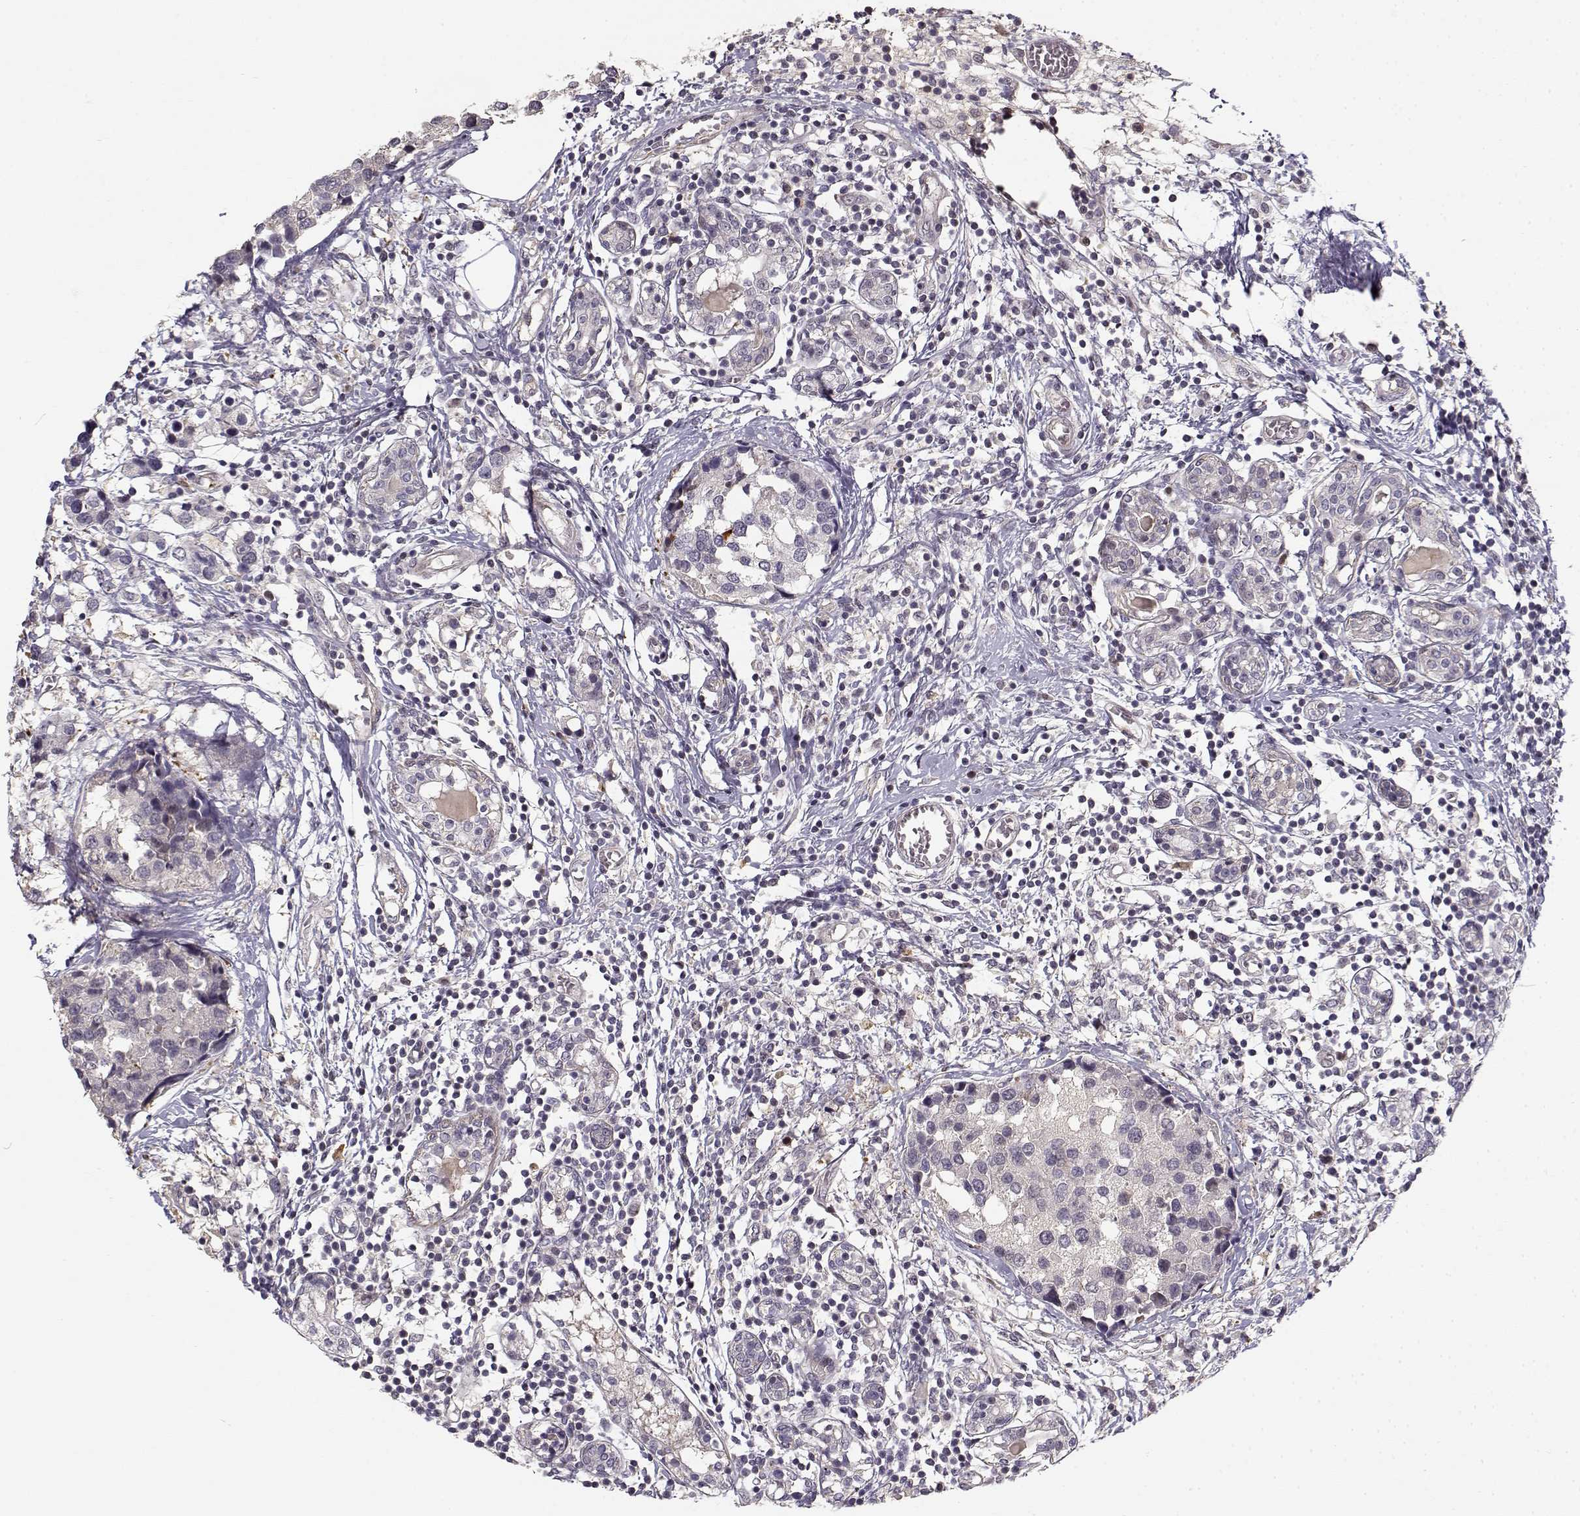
{"staining": {"intensity": "negative", "quantity": "none", "location": "none"}, "tissue": "breast cancer", "cell_type": "Tumor cells", "image_type": "cancer", "snomed": [{"axis": "morphology", "description": "Lobular carcinoma"}, {"axis": "topography", "description": "Breast"}], "caption": "The photomicrograph demonstrates no significant staining in tumor cells of breast lobular carcinoma. (DAB (3,3'-diaminobenzidine) IHC with hematoxylin counter stain).", "gene": "RGS9BP", "patient": {"sex": "female", "age": 59}}